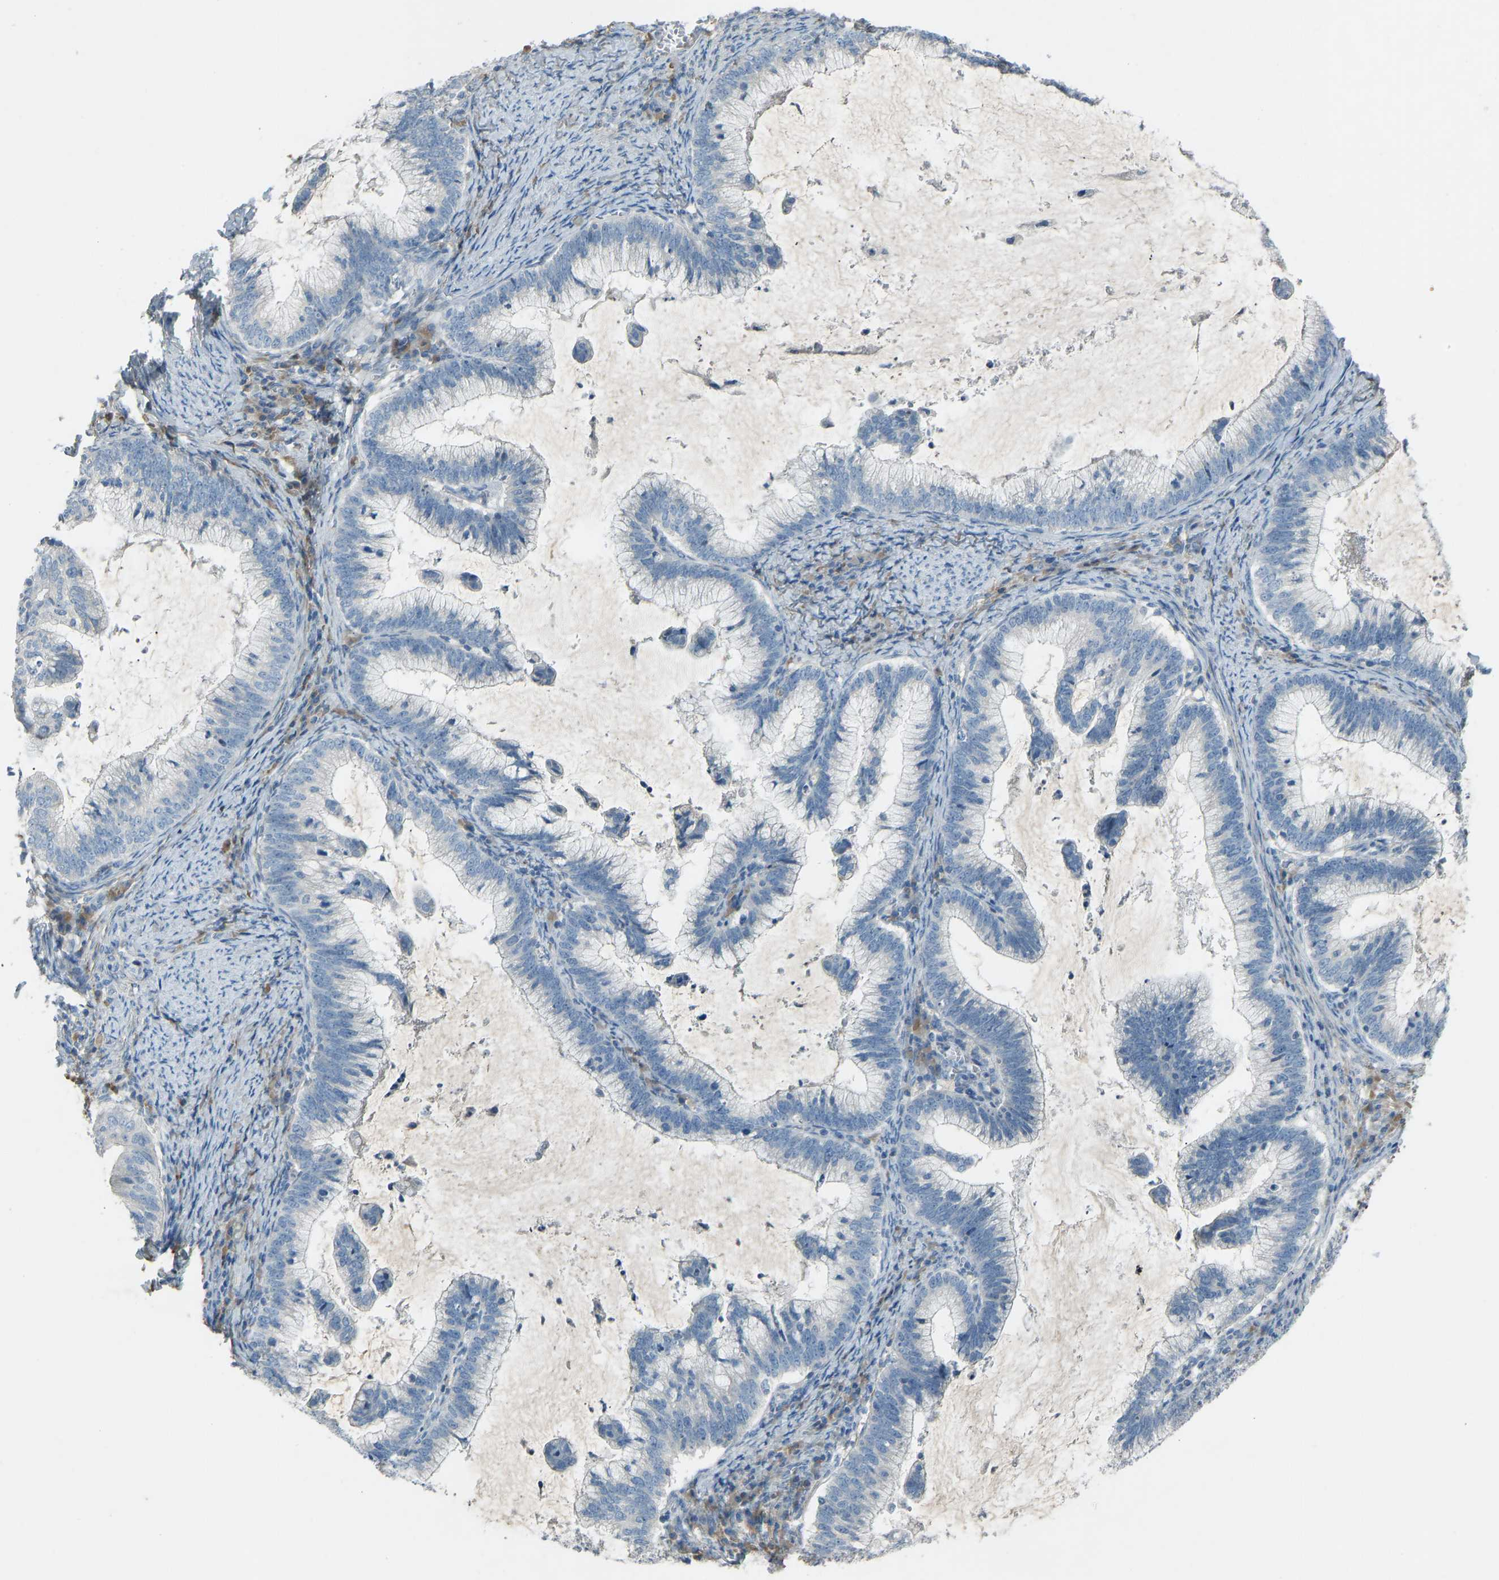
{"staining": {"intensity": "negative", "quantity": "none", "location": "none"}, "tissue": "cervical cancer", "cell_type": "Tumor cells", "image_type": "cancer", "snomed": [{"axis": "morphology", "description": "Adenocarcinoma, NOS"}, {"axis": "topography", "description": "Cervix"}], "caption": "Tumor cells are negative for protein expression in human cervical cancer (adenocarcinoma).", "gene": "FBLN2", "patient": {"sex": "female", "age": 36}}